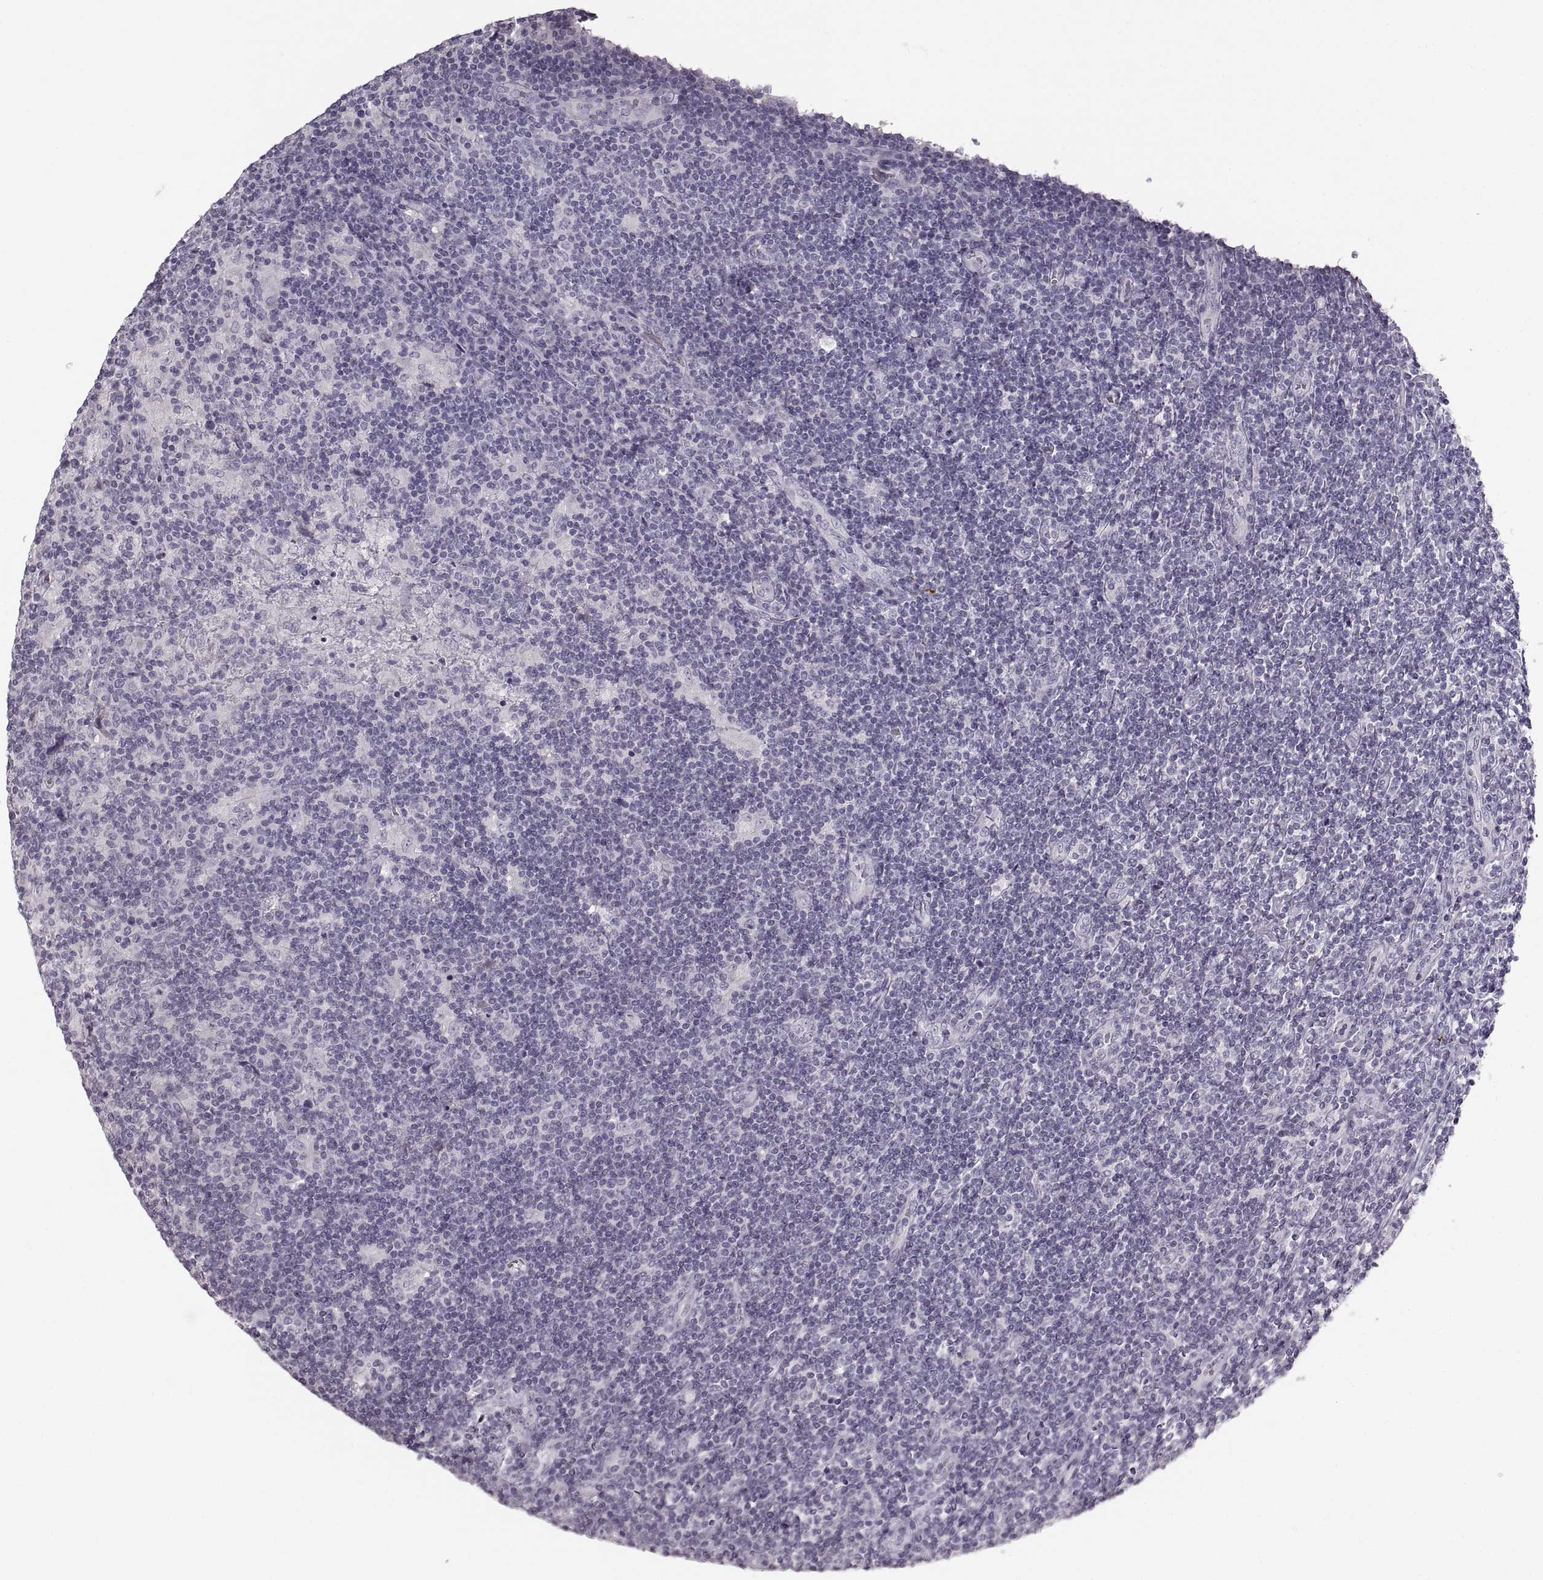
{"staining": {"intensity": "negative", "quantity": "none", "location": "none"}, "tissue": "lymphoma", "cell_type": "Tumor cells", "image_type": "cancer", "snomed": [{"axis": "morphology", "description": "Hodgkin's disease, NOS"}, {"axis": "topography", "description": "Lymph node"}], "caption": "Immunohistochemical staining of Hodgkin's disease shows no significant expression in tumor cells.", "gene": "CNTN1", "patient": {"sex": "male", "age": 40}}